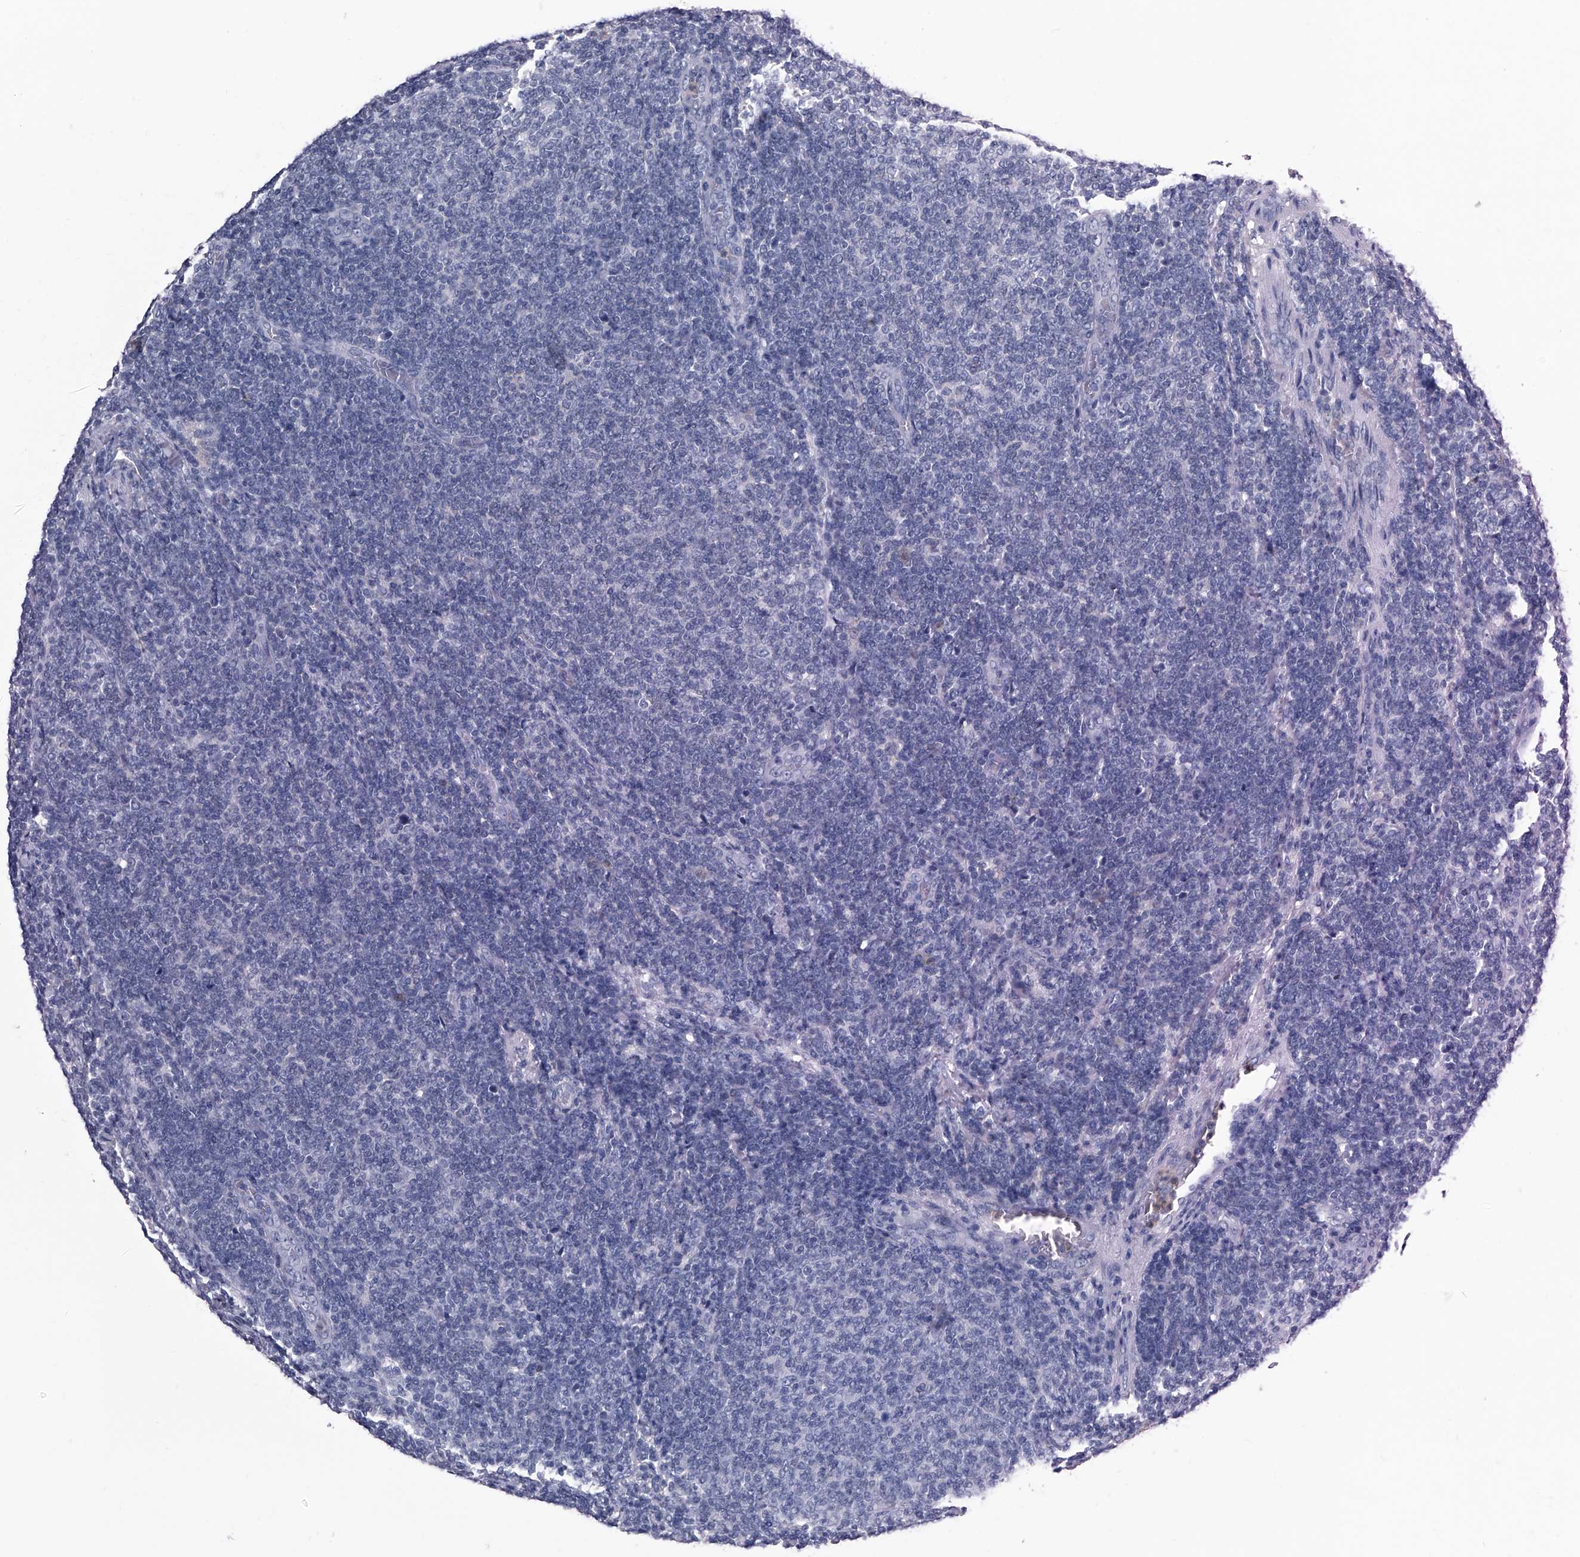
{"staining": {"intensity": "negative", "quantity": "none", "location": "none"}, "tissue": "lymphoma", "cell_type": "Tumor cells", "image_type": "cancer", "snomed": [{"axis": "morphology", "description": "Malignant lymphoma, non-Hodgkin's type, Low grade"}, {"axis": "topography", "description": "Lymph node"}], "caption": "Malignant lymphoma, non-Hodgkin's type (low-grade) was stained to show a protein in brown. There is no significant staining in tumor cells.", "gene": "PDXK", "patient": {"sex": "male", "age": 66}}